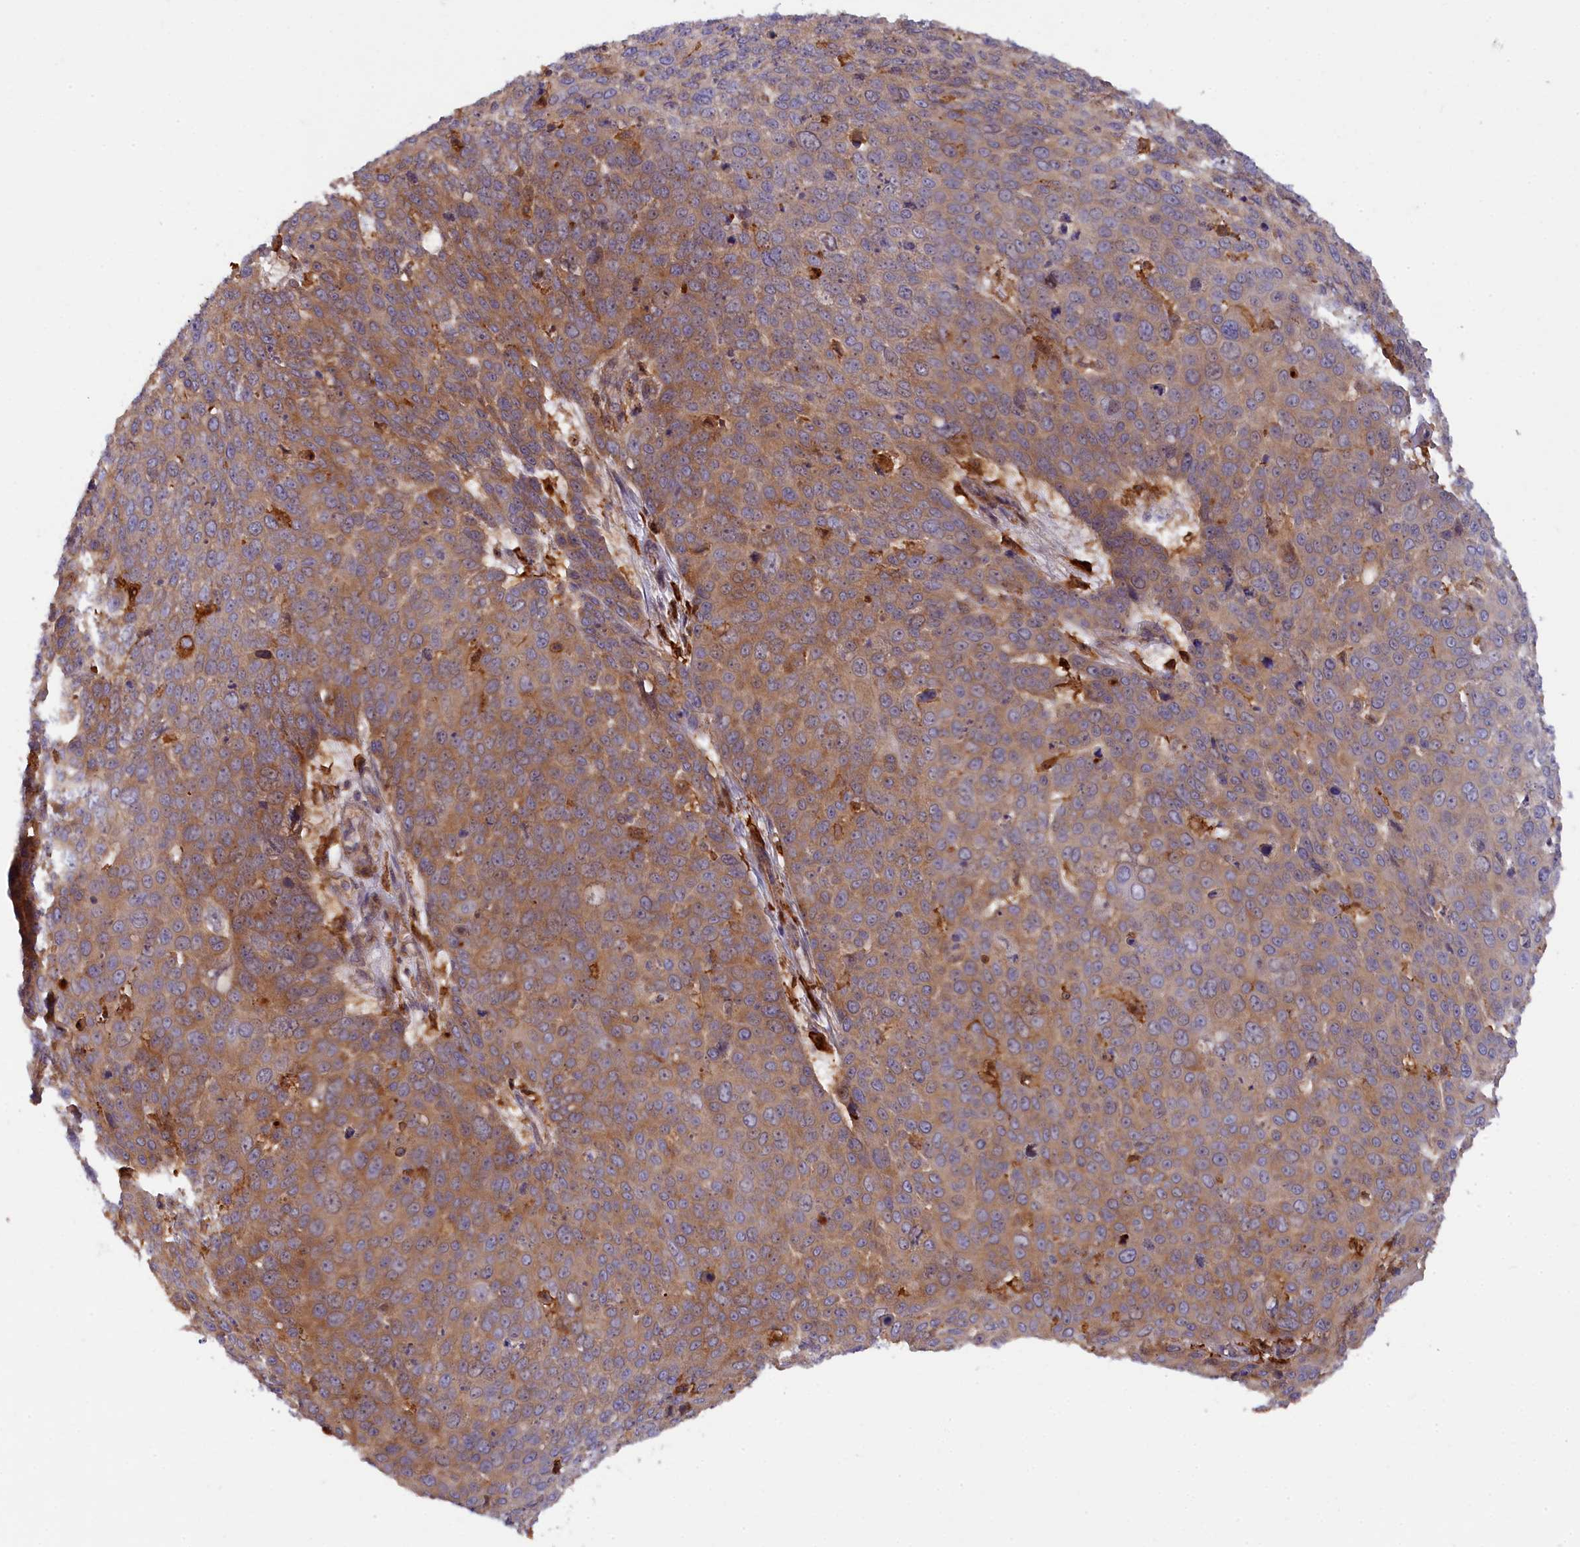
{"staining": {"intensity": "weak", "quantity": ">75%", "location": "cytoplasmic/membranous"}, "tissue": "skin cancer", "cell_type": "Tumor cells", "image_type": "cancer", "snomed": [{"axis": "morphology", "description": "Squamous cell carcinoma, NOS"}, {"axis": "topography", "description": "Skin"}], "caption": "A high-resolution photomicrograph shows IHC staining of squamous cell carcinoma (skin), which exhibits weak cytoplasmic/membranous positivity in approximately >75% of tumor cells. (DAB IHC with brightfield microscopy, high magnification).", "gene": "FERMT1", "patient": {"sex": "male", "age": 71}}